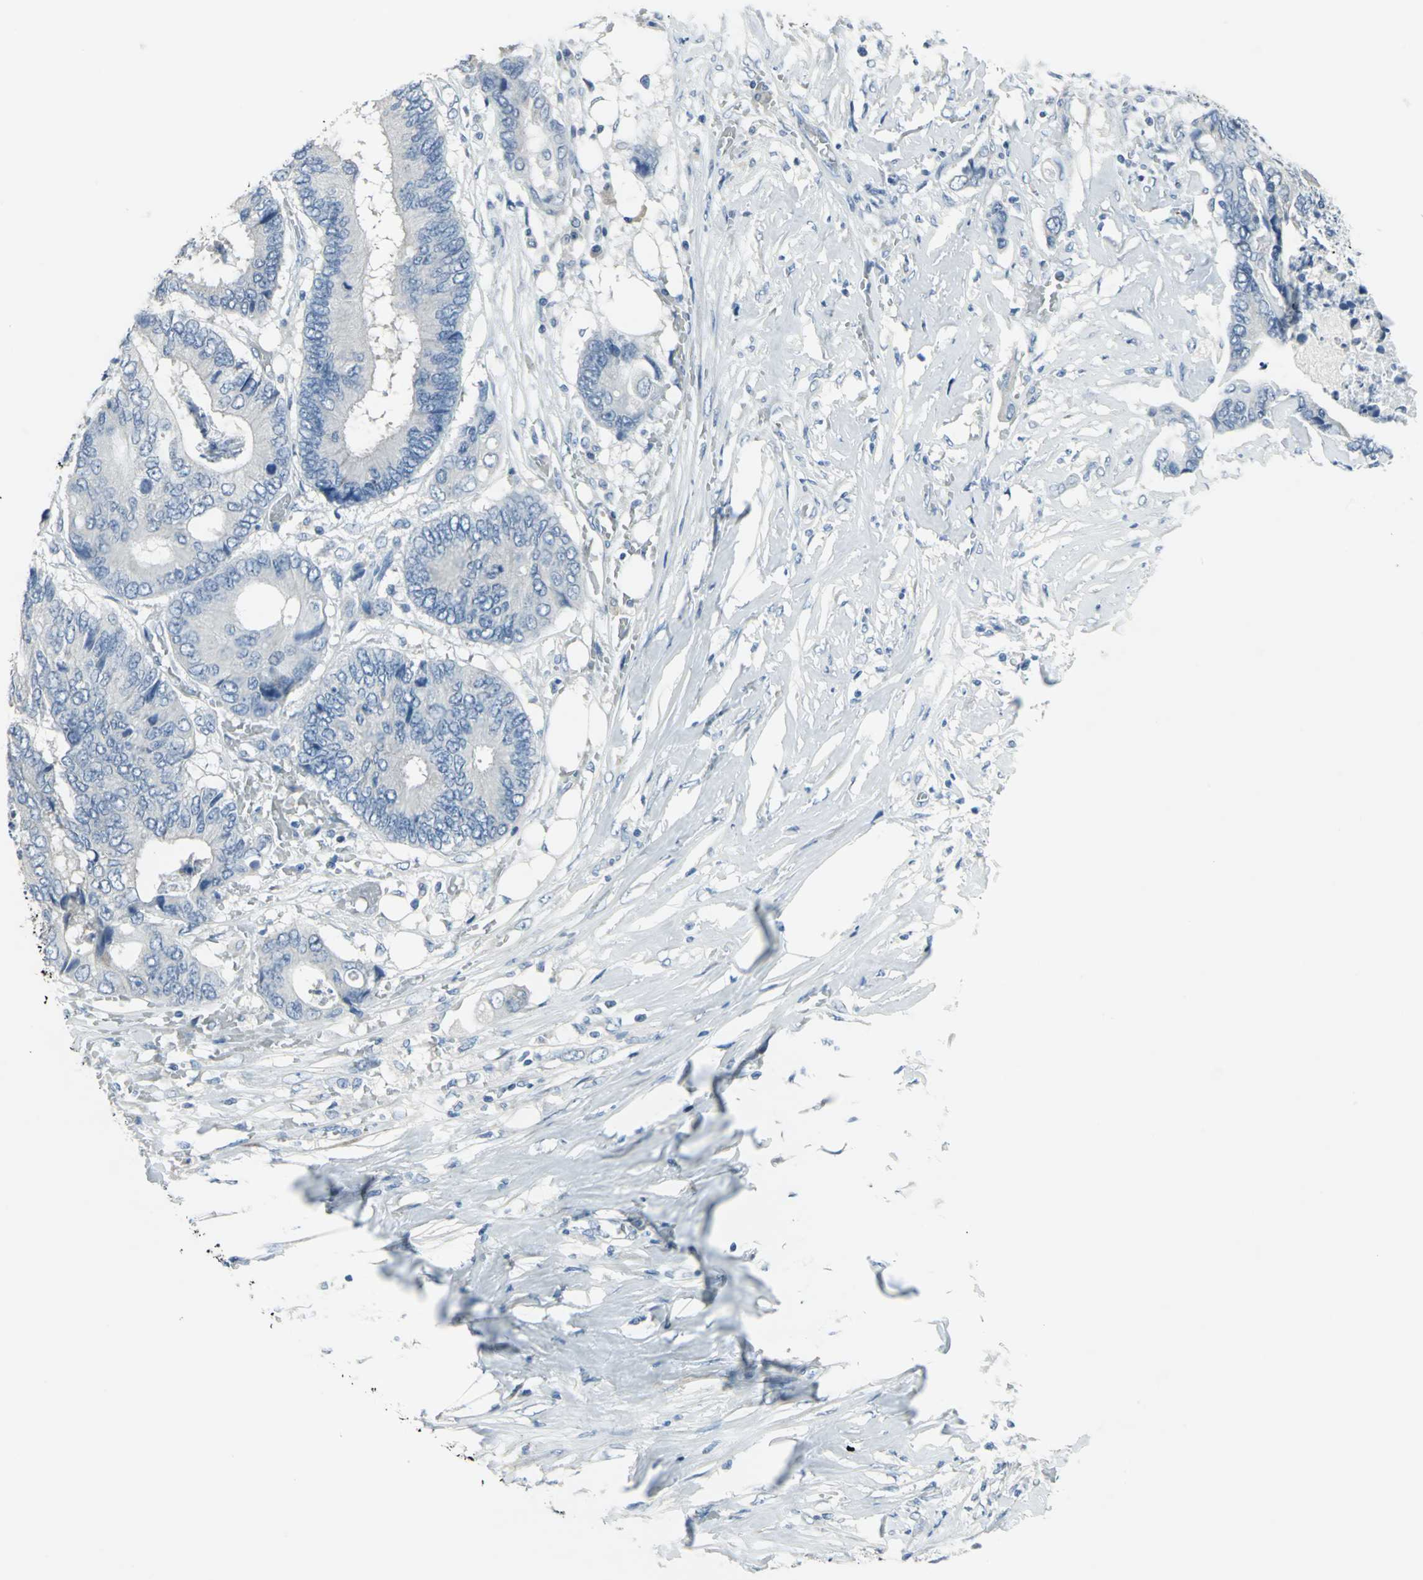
{"staining": {"intensity": "negative", "quantity": "none", "location": "none"}, "tissue": "colorectal cancer", "cell_type": "Tumor cells", "image_type": "cancer", "snomed": [{"axis": "morphology", "description": "Adenocarcinoma, NOS"}, {"axis": "topography", "description": "Rectum"}], "caption": "This is an immunohistochemistry histopathology image of colorectal cancer (adenocarcinoma). There is no positivity in tumor cells.", "gene": "DNAI2", "patient": {"sex": "male", "age": 55}}